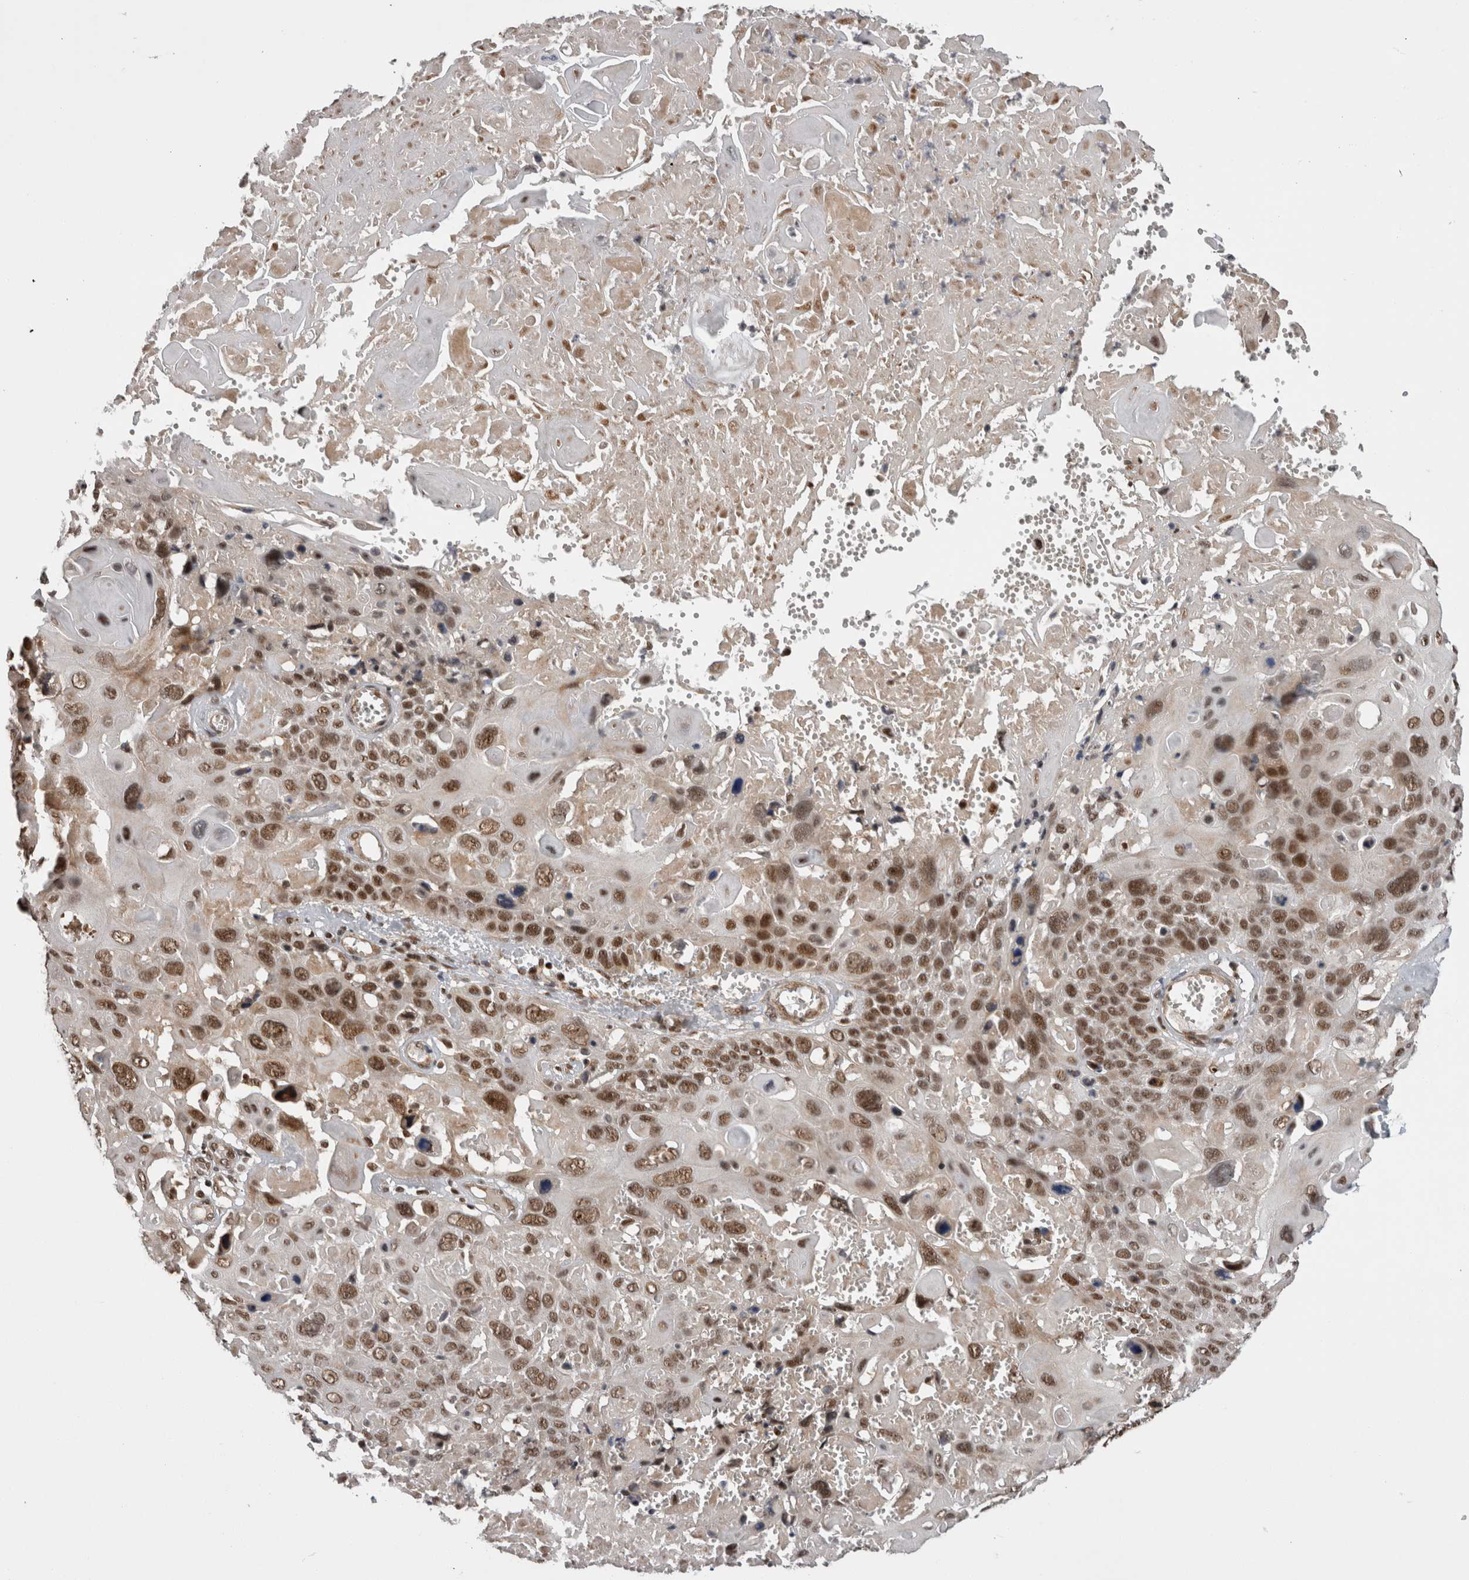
{"staining": {"intensity": "moderate", "quantity": ">75%", "location": "nuclear"}, "tissue": "cervical cancer", "cell_type": "Tumor cells", "image_type": "cancer", "snomed": [{"axis": "morphology", "description": "Squamous cell carcinoma, NOS"}, {"axis": "topography", "description": "Cervix"}], "caption": "DAB immunohistochemical staining of human cervical cancer demonstrates moderate nuclear protein positivity in approximately >75% of tumor cells. (IHC, brightfield microscopy, high magnification).", "gene": "CPSF2", "patient": {"sex": "female", "age": 74}}